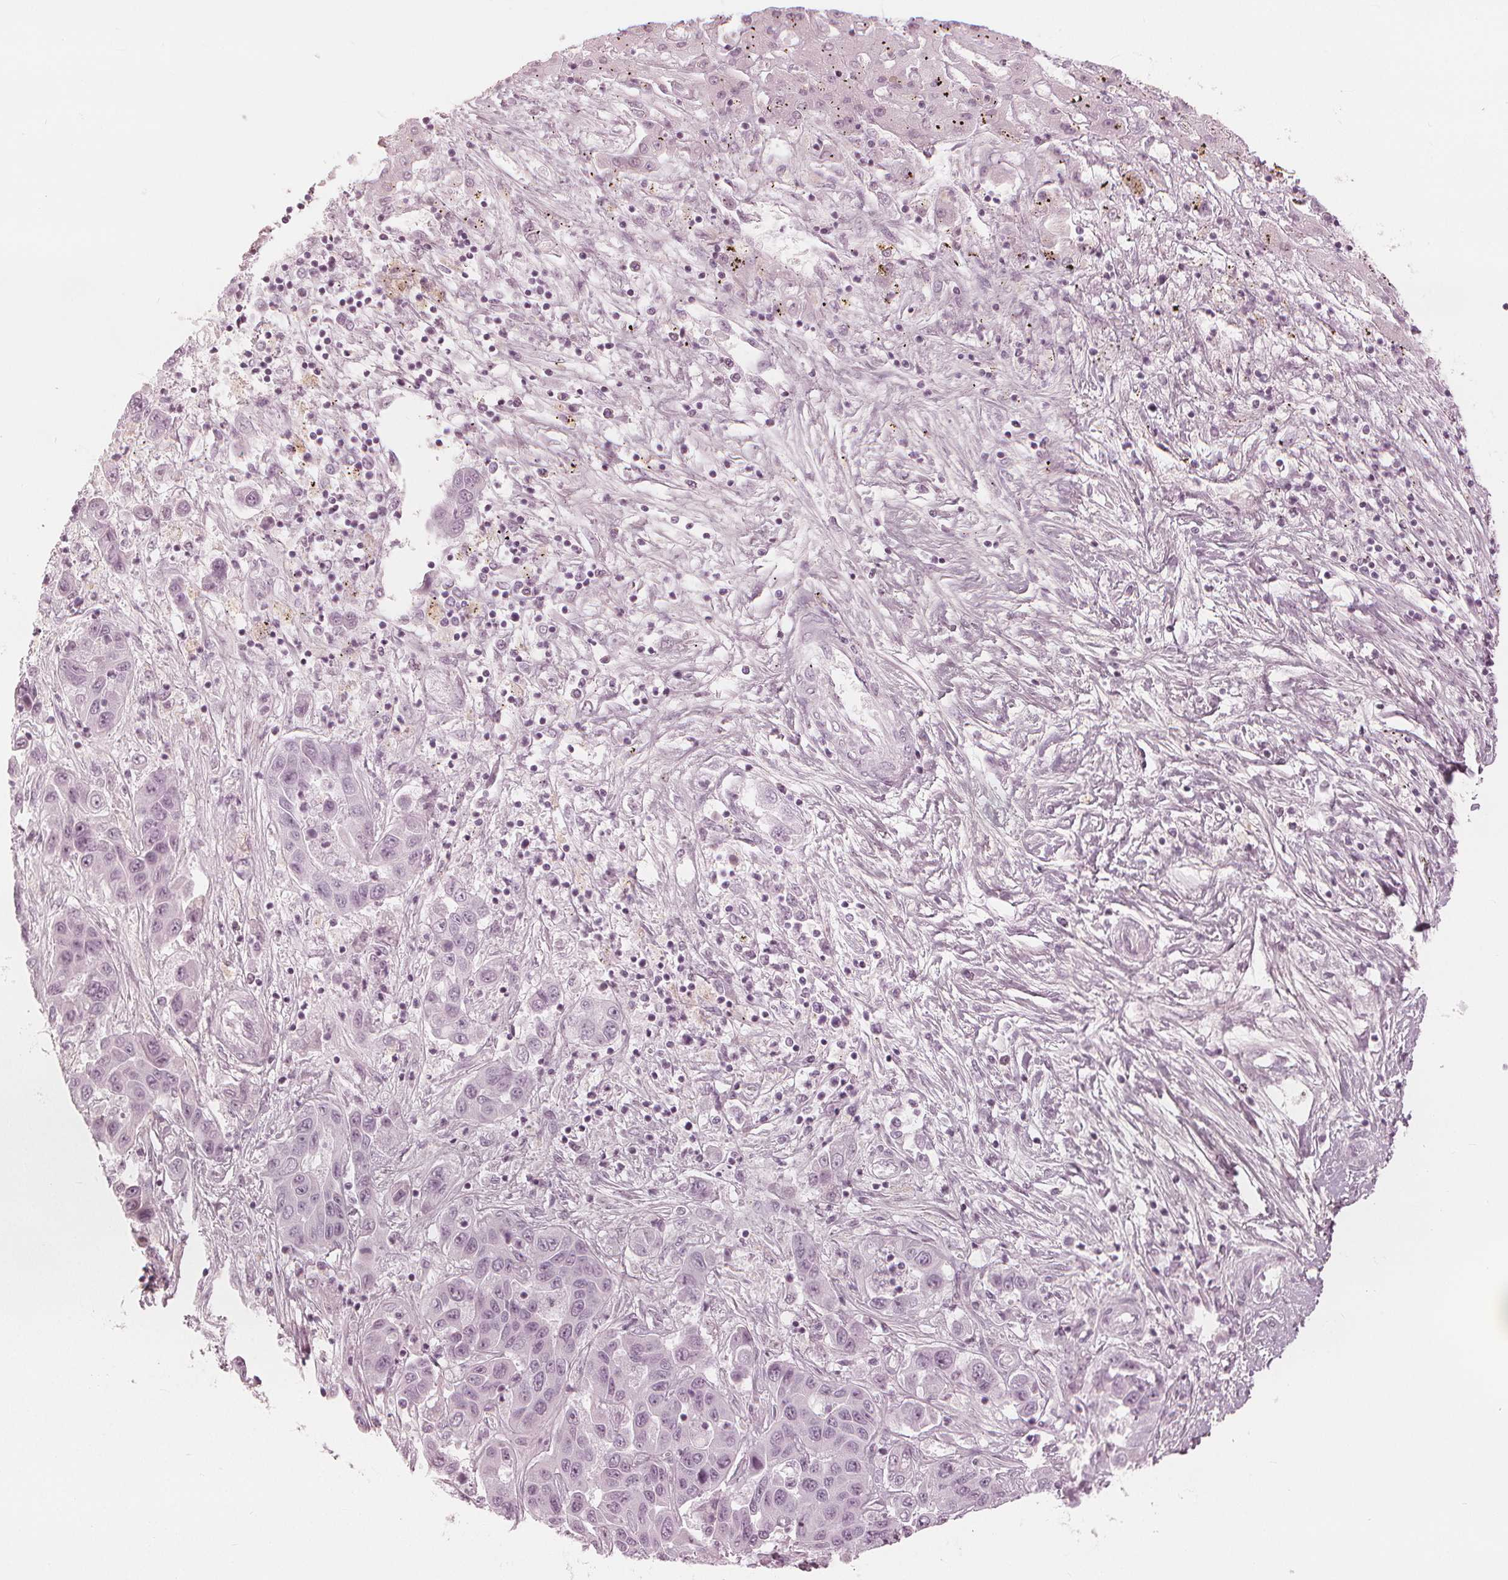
{"staining": {"intensity": "negative", "quantity": "none", "location": "none"}, "tissue": "liver cancer", "cell_type": "Tumor cells", "image_type": "cancer", "snomed": [{"axis": "morphology", "description": "Cholangiocarcinoma"}, {"axis": "topography", "description": "Liver"}], "caption": "Liver cancer (cholangiocarcinoma) stained for a protein using IHC demonstrates no positivity tumor cells.", "gene": "PAEP", "patient": {"sex": "female", "age": 52}}